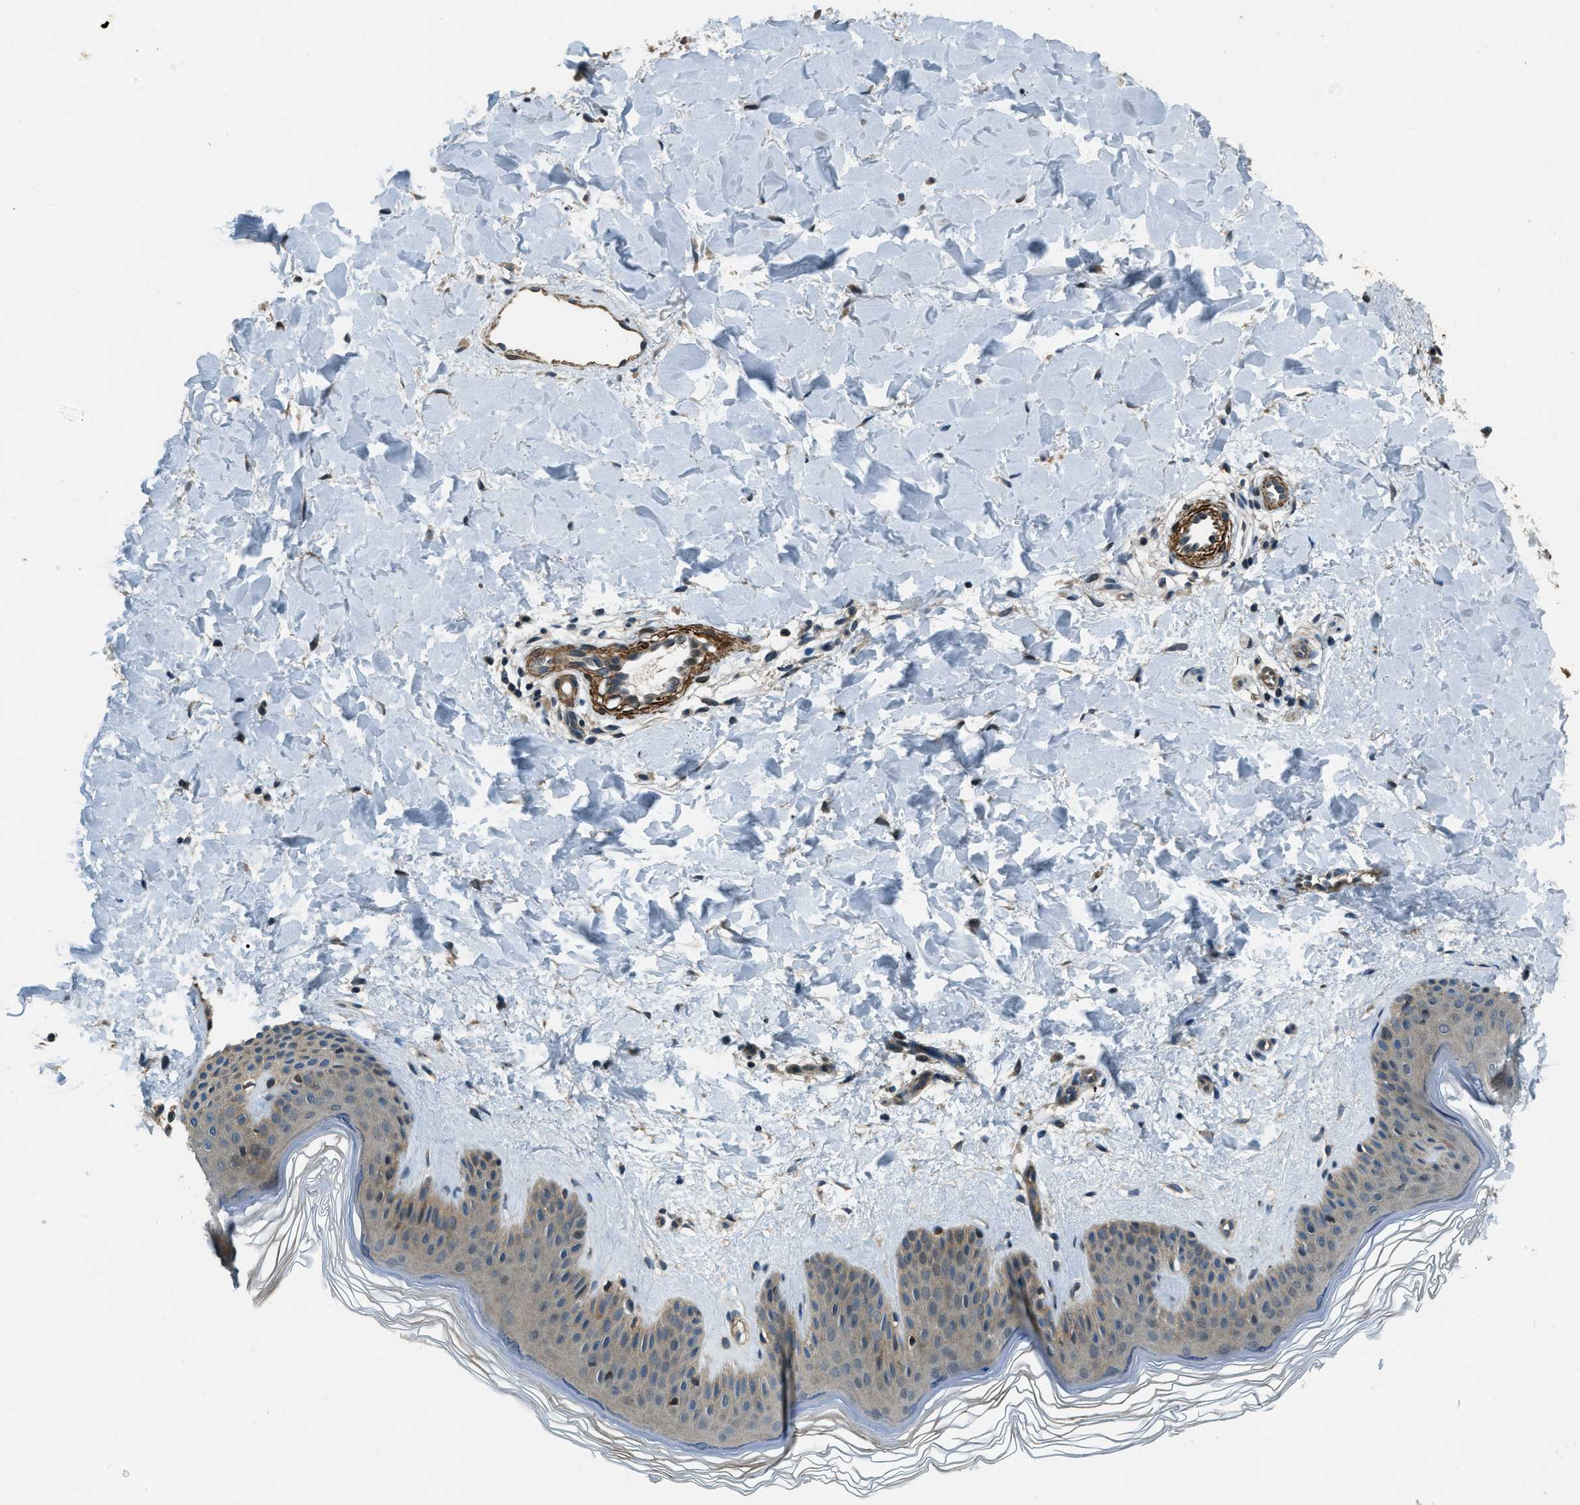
{"staining": {"intensity": "negative", "quantity": "<25%", "location": "cytoplasmic/membranous"}, "tissue": "skin", "cell_type": "Fibroblasts", "image_type": "normal", "snomed": [{"axis": "morphology", "description": "Normal tissue, NOS"}, {"axis": "morphology", "description": "Malignant melanoma, Metastatic site"}, {"axis": "topography", "description": "Skin"}], "caption": "Immunohistochemistry of unremarkable human skin displays no expression in fibroblasts. The staining is performed using DAB (3,3'-diaminobenzidine) brown chromogen with nuclei counter-stained in using hematoxylin.", "gene": "NUDCD3", "patient": {"sex": "male", "age": 41}}